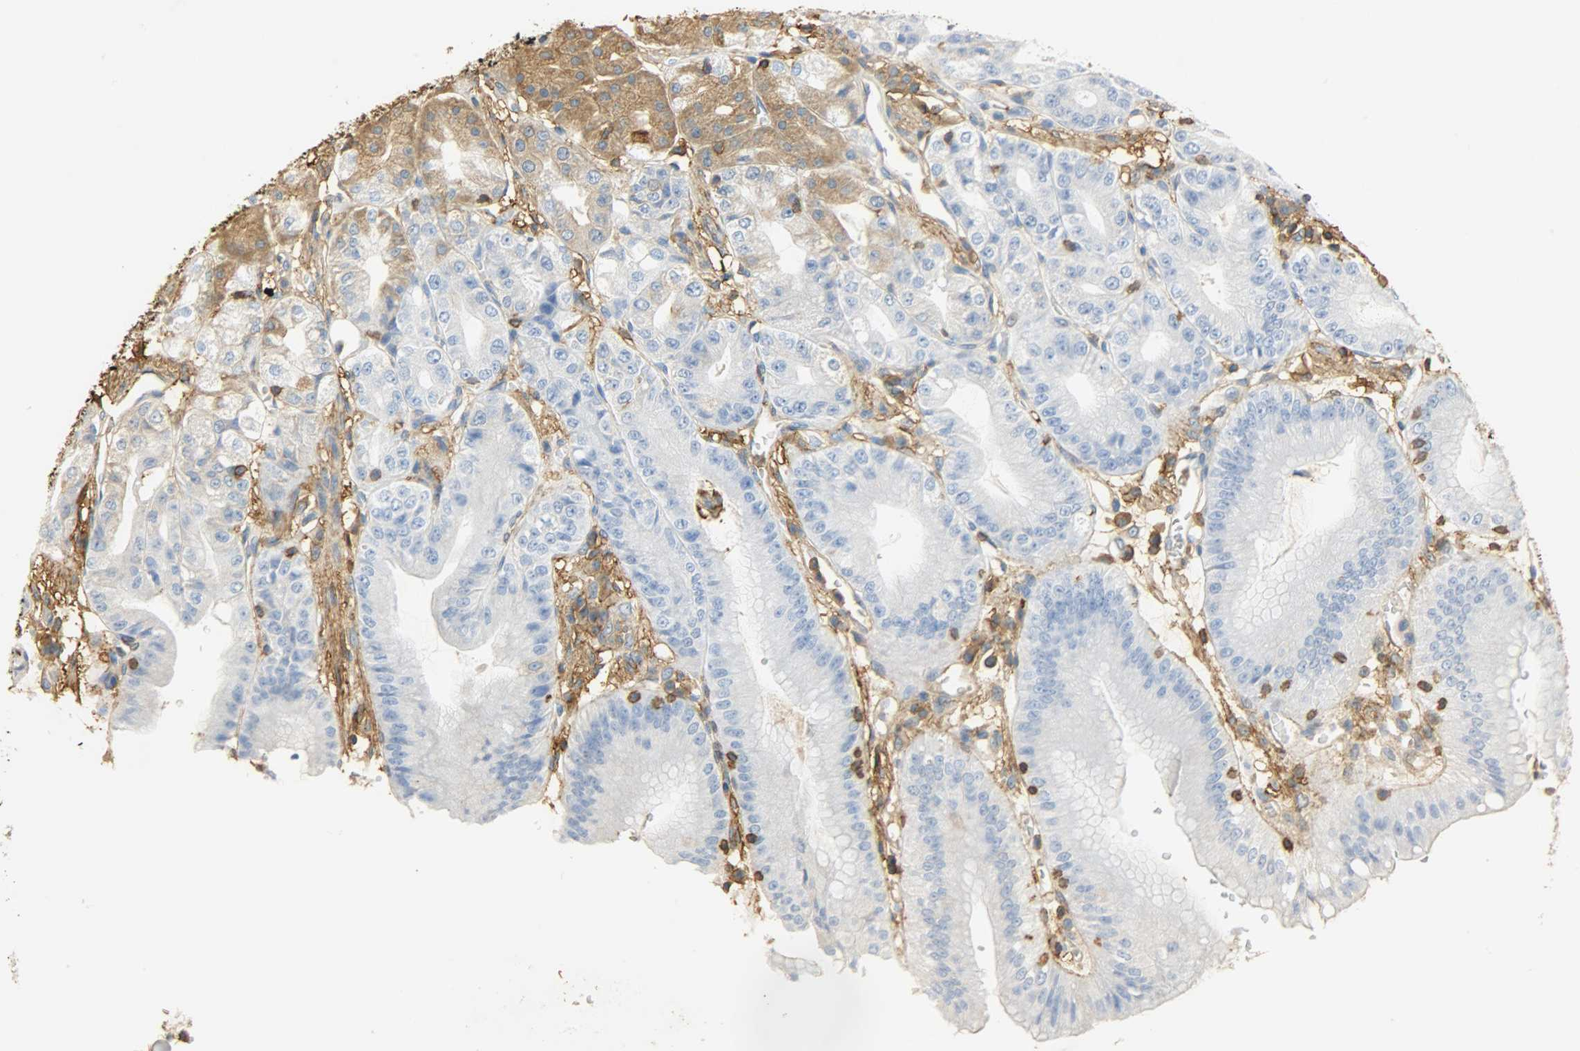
{"staining": {"intensity": "moderate", "quantity": "<25%", "location": "cytoplasmic/membranous"}, "tissue": "stomach", "cell_type": "Glandular cells", "image_type": "normal", "snomed": [{"axis": "morphology", "description": "Normal tissue, NOS"}, {"axis": "topography", "description": "Stomach, lower"}], "caption": "Stomach stained with DAB (3,3'-diaminobenzidine) IHC reveals low levels of moderate cytoplasmic/membranous staining in approximately <25% of glandular cells.", "gene": "ANXA6", "patient": {"sex": "male", "age": 71}}